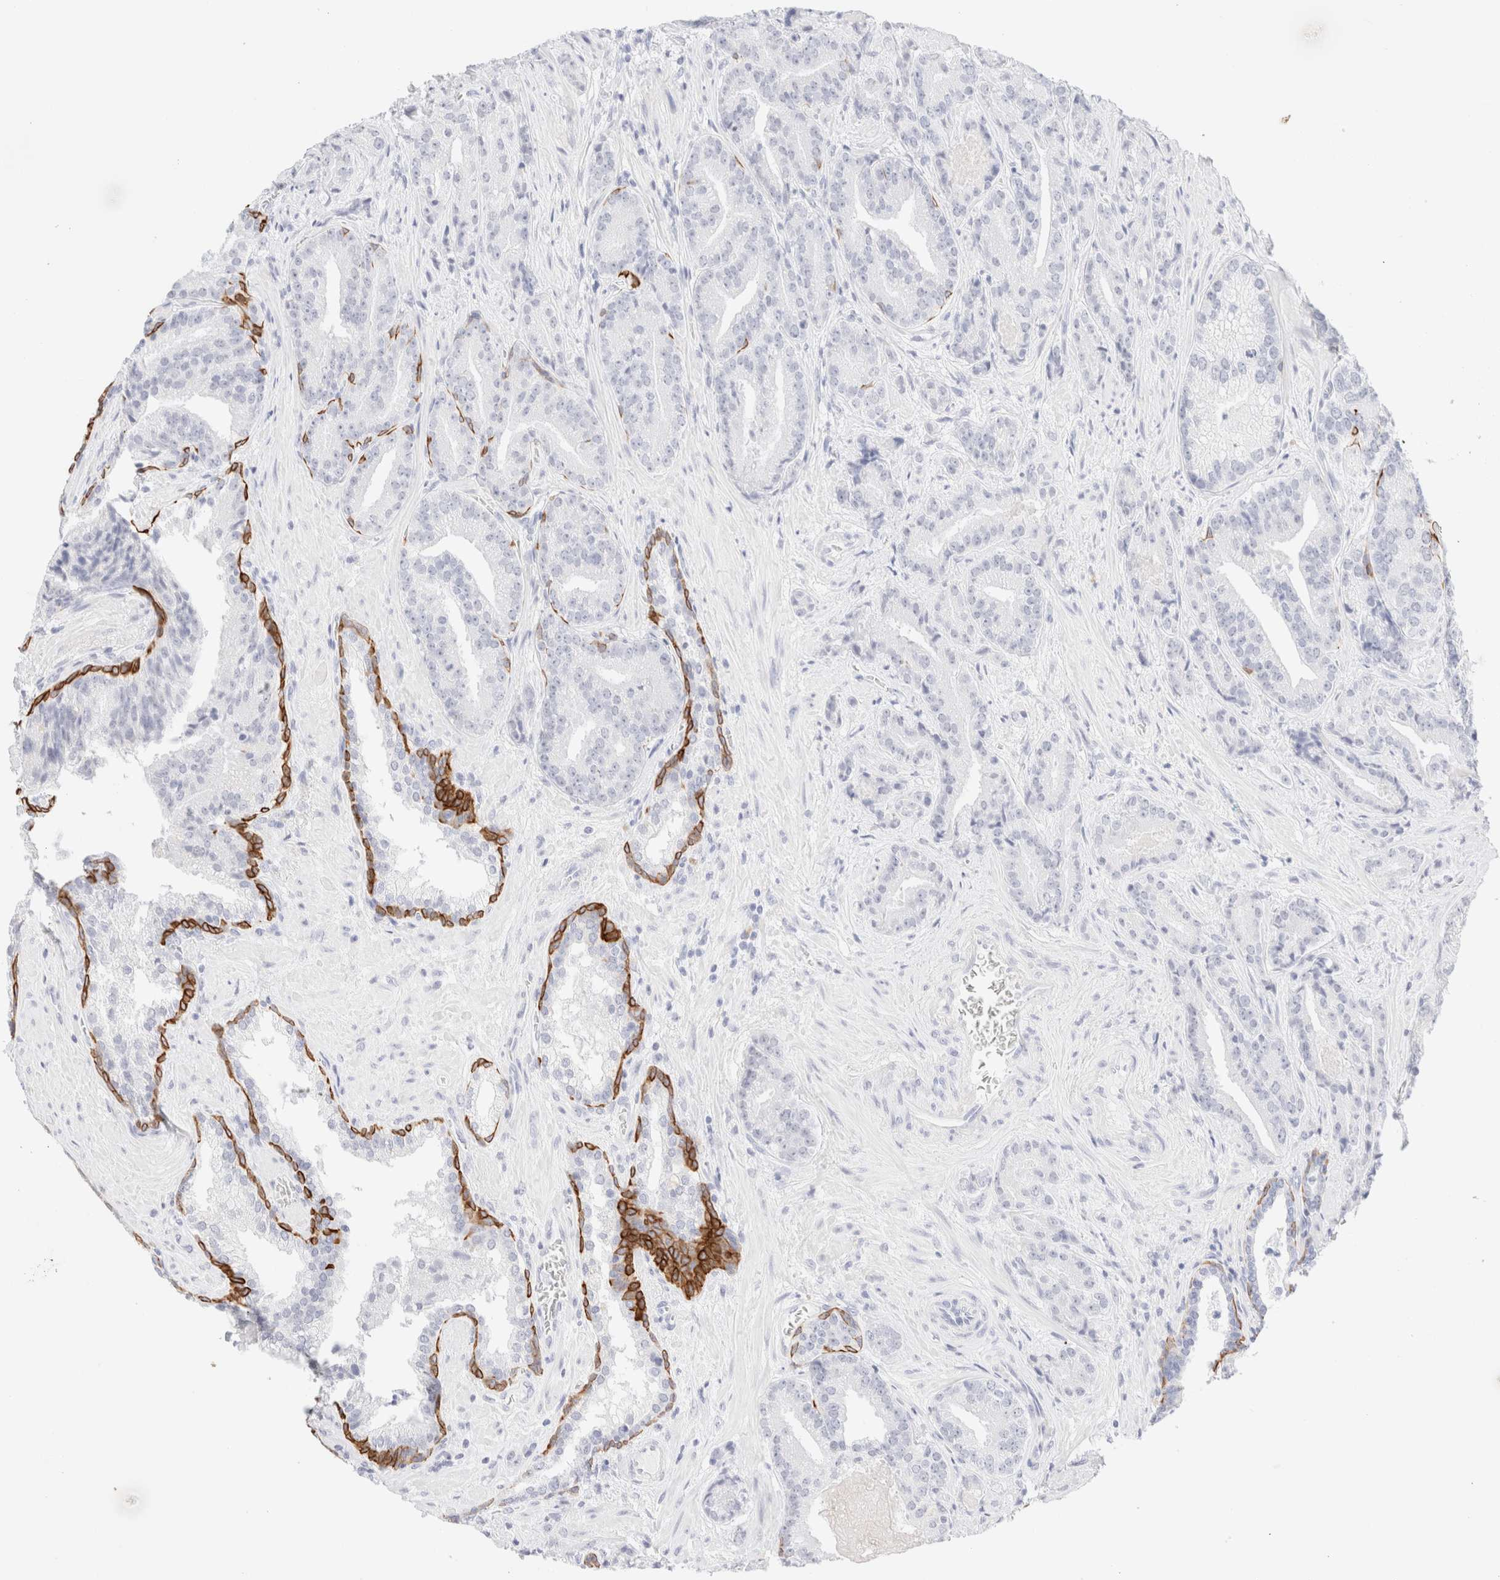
{"staining": {"intensity": "negative", "quantity": "none", "location": "none"}, "tissue": "prostate cancer", "cell_type": "Tumor cells", "image_type": "cancer", "snomed": [{"axis": "morphology", "description": "Adenocarcinoma, Low grade"}, {"axis": "topography", "description": "Prostate"}], "caption": "Protein analysis of prostate low-grade adenocarcinoma exhibits no significant positivity in tumor cells.", "gene": "KRT15", "patient": {"sex": "male", "age": 67}}